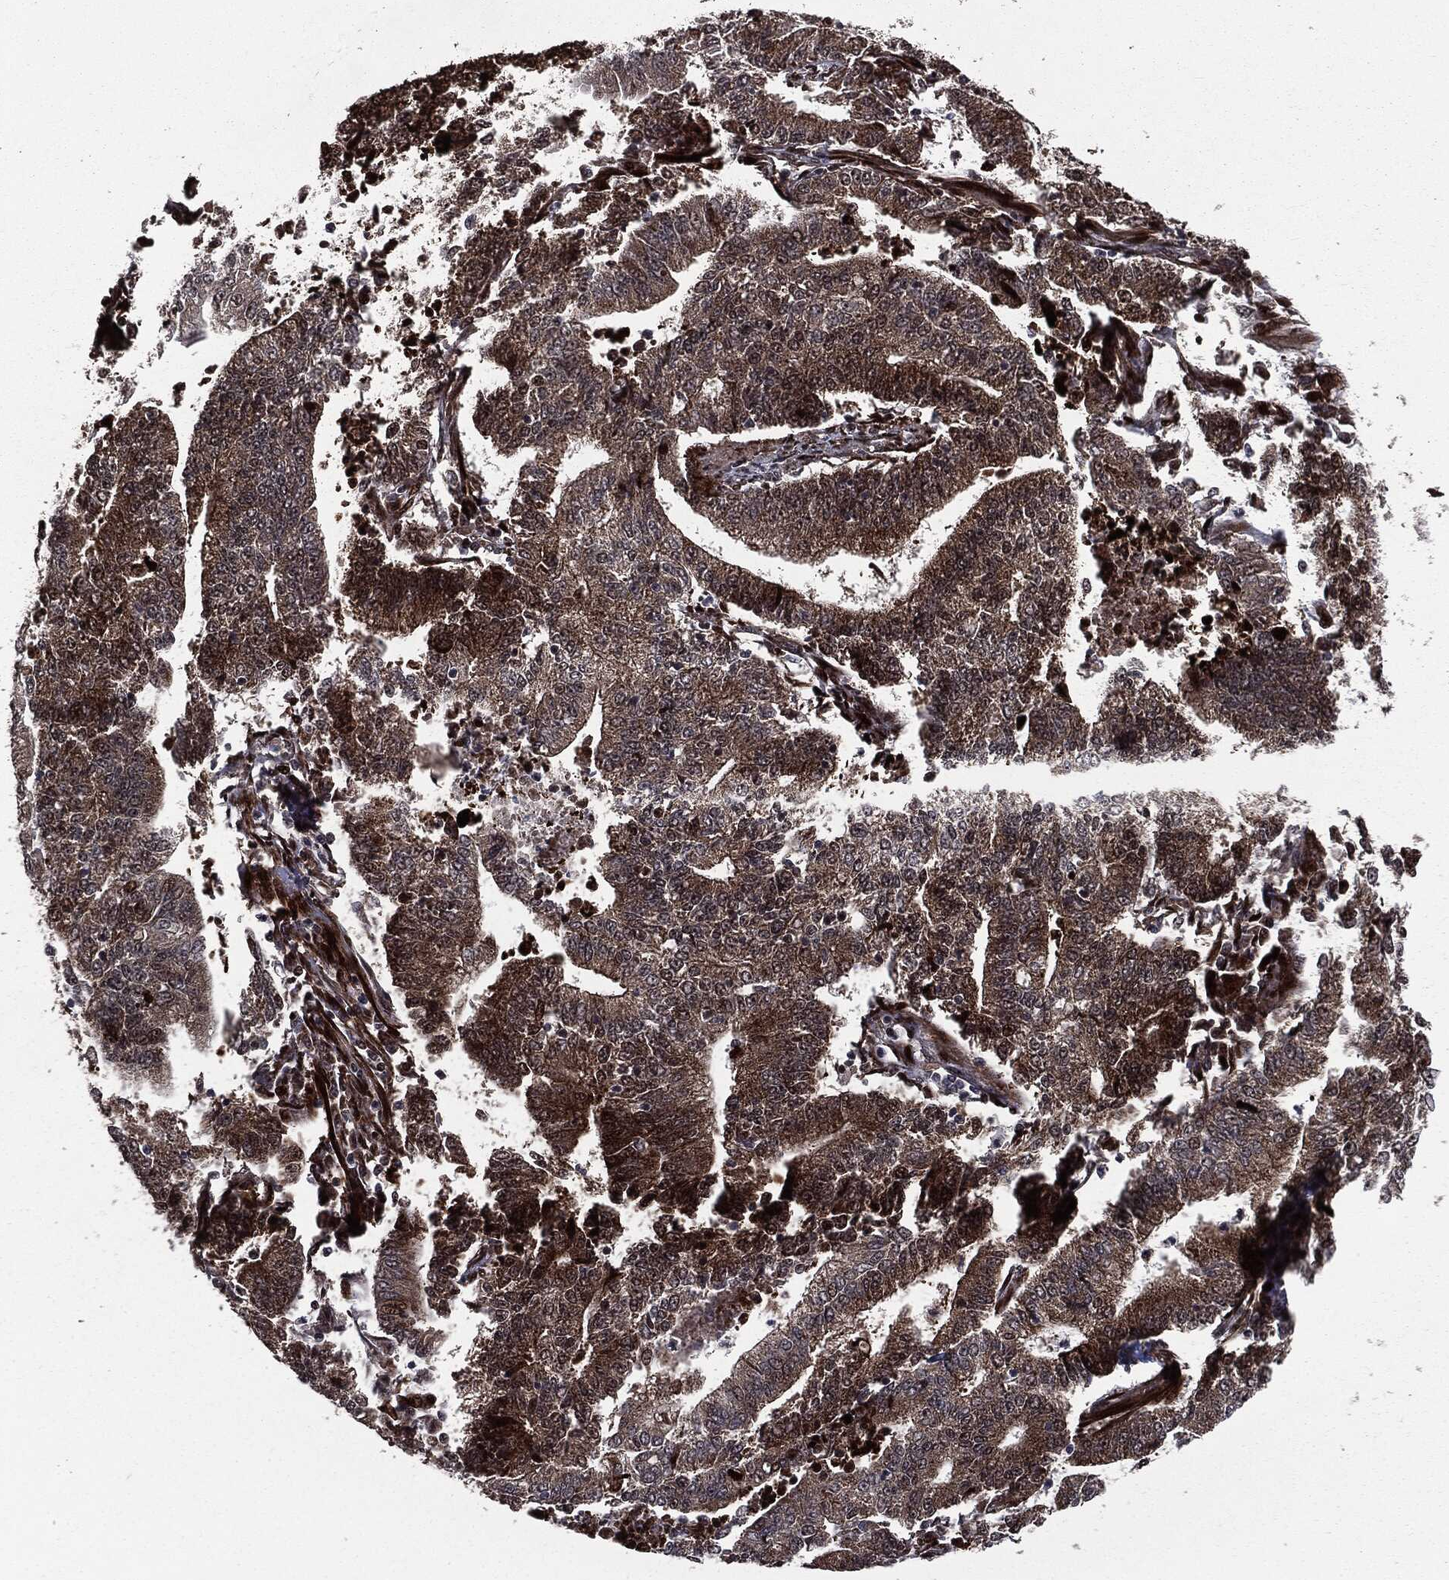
{"staining": {"intensity": "strong", "quantity": "25%-75%", "location": "cytoplasmic/membranous,nuclear"}, "tissue": "endometrial cancer", "cell_type": "Tumor cells", "image_type": "cancer", "snomed": [{"axis": "morphology", "description": "Adenocarcinoma, NOS"}, {"axis": "topography", "description": "Uterus"}, {"axis": "topography", "description": "Endometrium"}], "caption": "Immunohistochemical staining of human endometrial cancer exhibits high levels of strong cytoplasmic/membranous and nuclear protein staining in approximately 25%-75% of tumor cells.", "gene": "SMAD4", "patient": {"sex": "female", "age": 54}}